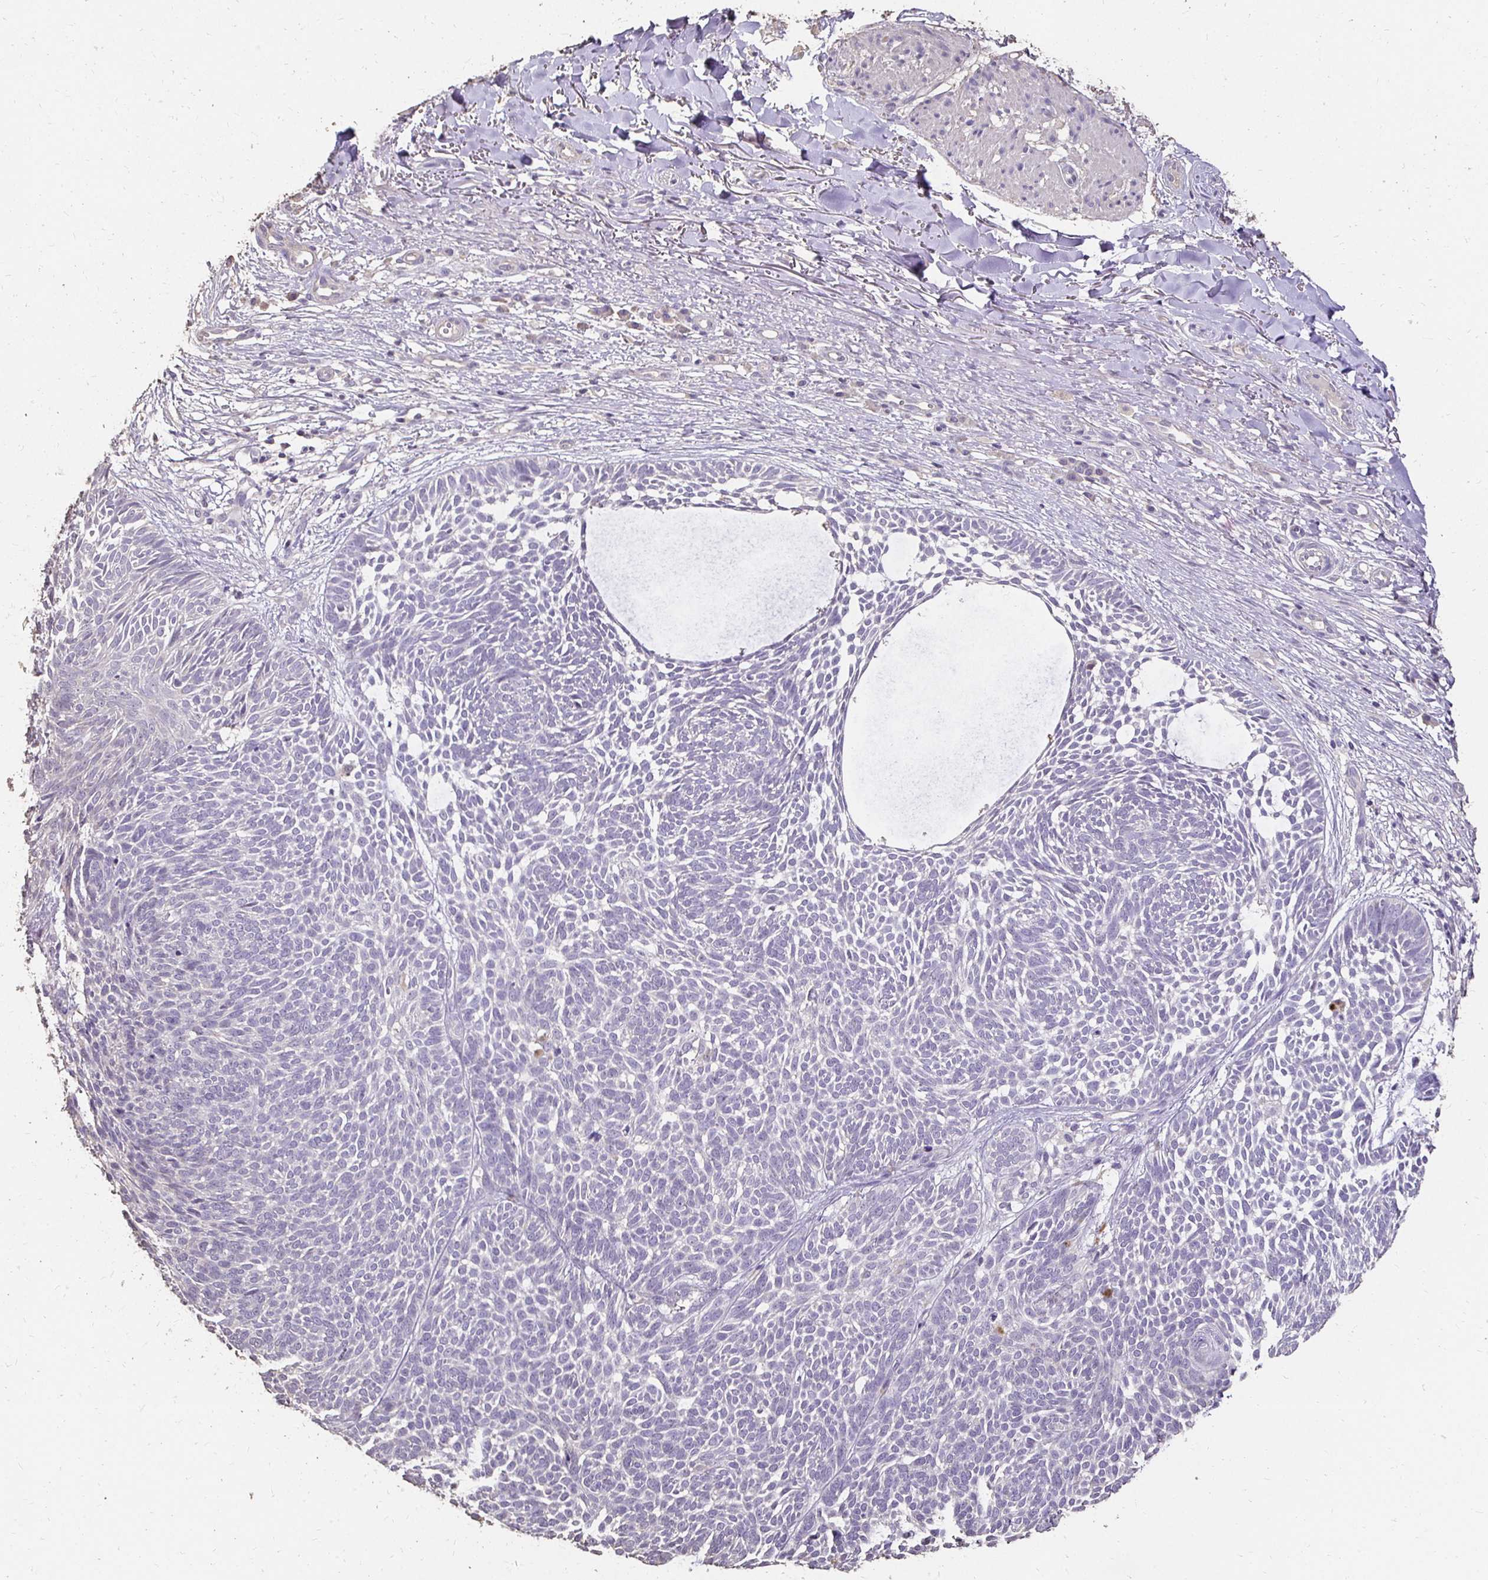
{"staining": {"intensity": "negative", "quantity": "none", "location": "none"}, "tissue": "skin cancer", "cell_type": "Tumor cells", "image_type": "cancer", "snomed": [{"axis": "morphology", "description": "Basal cell carcinoma"}, {"axis": "topography", "description": "Skin"}, {"axis": "topography", "description": "Skin of trunk"}], "caption": "Micrograph shows no significant protein staining in tumor cells of basal cell carcinoma (skin).", "gene": "UGT1A6", "patient": {"sex": "male", "age": 74}}